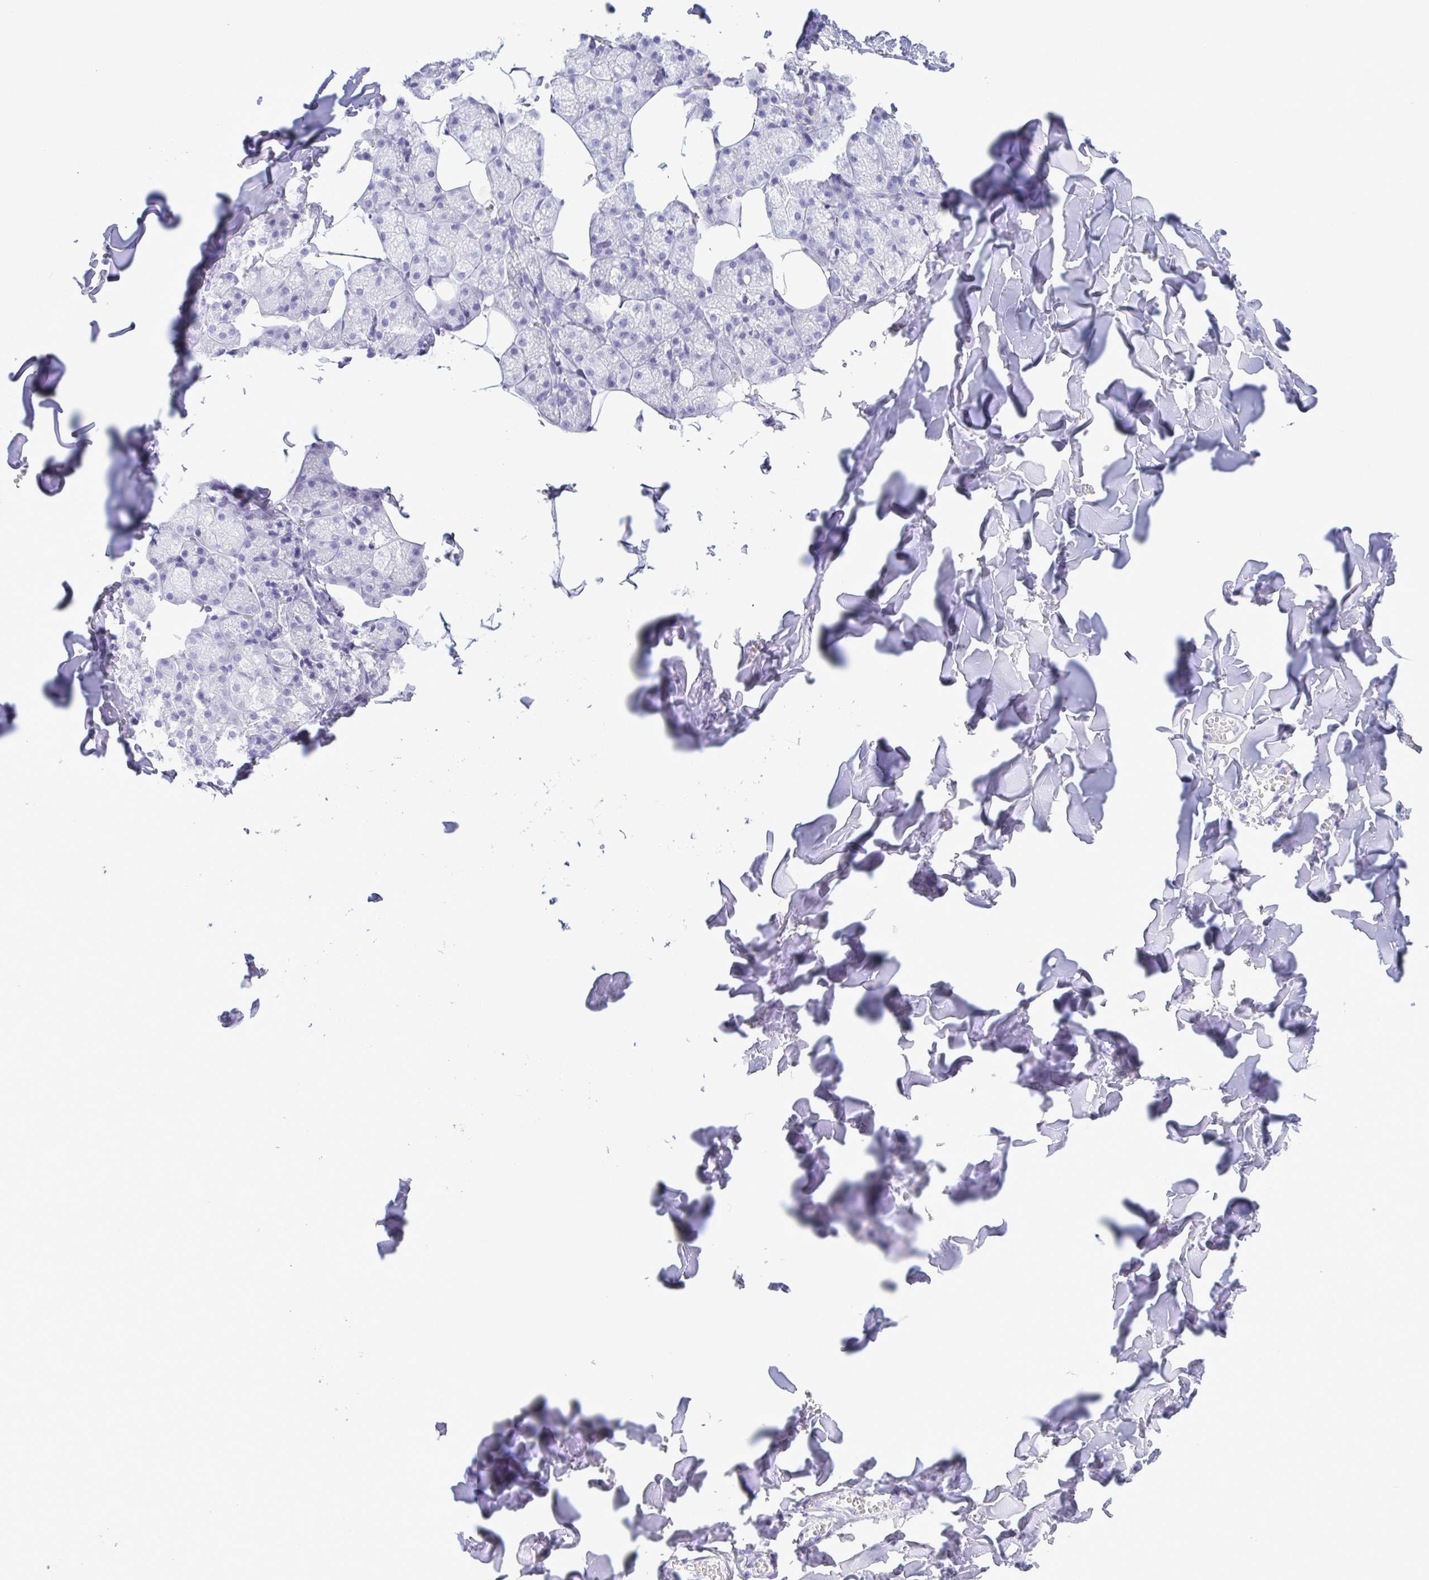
{"staining": {"intensity": "negative", "quantity": "none", "location": "none"}, "tissue": "salivary gland", "cell_type": "Glandular cells", "image_type": "normal", "snomed": [{"axis": "morphology", "description": "Normal tissue, NOS"}, {"axis": "topography", "description": "Salivary gland"}, {"axis": "topography", "description": "Peripheral nerve tissue"}], "caption": "IHC image of benign human salivary gland stained for a protein (brown), which shows no expression in glandular cells. (IHC, brightfield microscopy, high magnification).", "gene": "GPR182", "patient": {"sex": "male", "age": 38}}